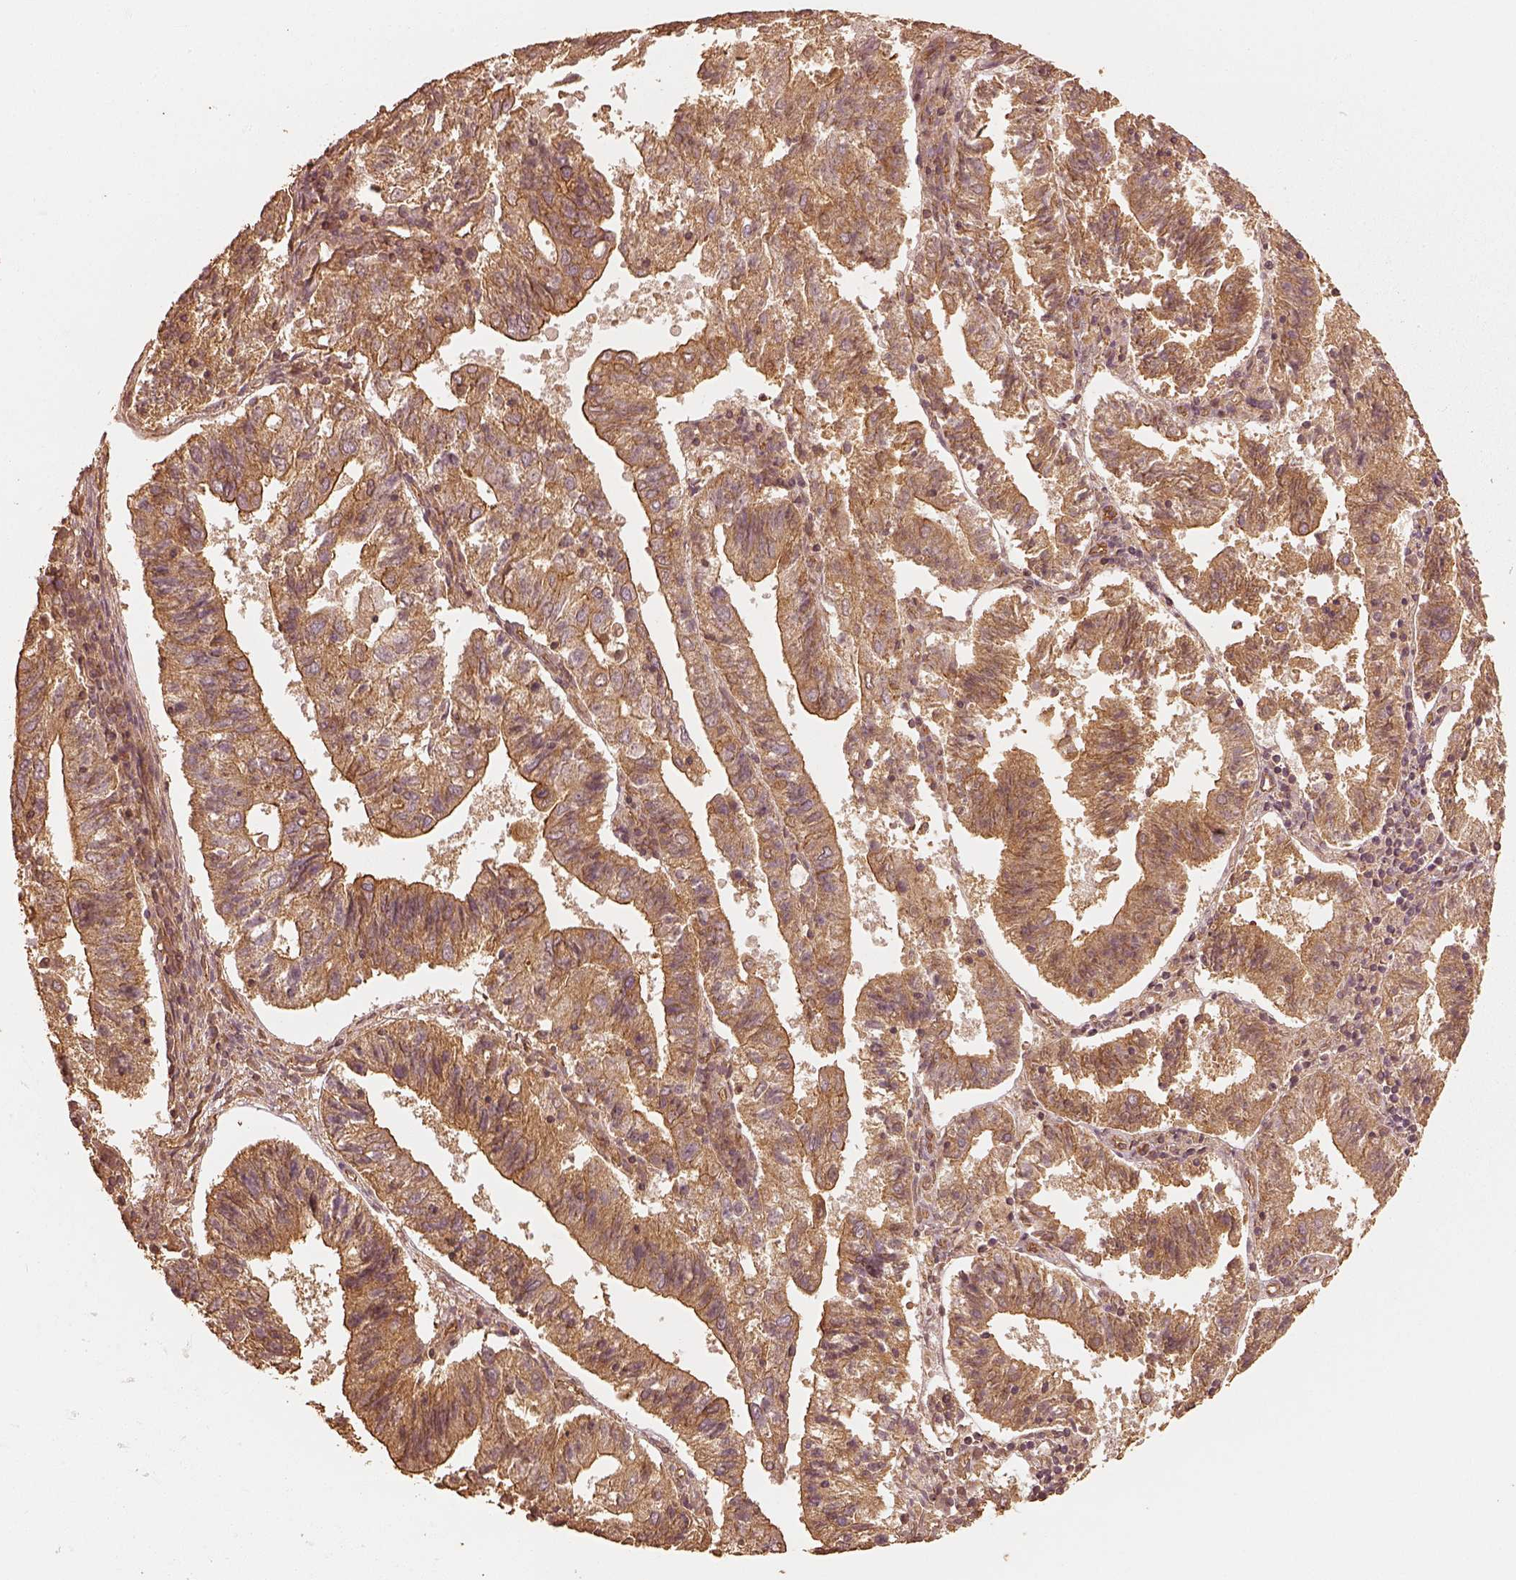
{"staining": {"intensity": "strong", "quantity": "25%-75%", "location": "cytoplasmic/membranous"}, "tissue": "endometrial cancer", "cell_type": "Tumor cells", "image_type": "cancer", "snomed": [{"axis": "morphology", "description": "Adenocarcinoma, NOS"}, {"axis": "topography", "description": "Endometrium"}], "caption": "Immunohistochemical staining of human adenocarcinoma (endometrial) shows high levels of strong cytoplasmic/membranous protein positivity in approximately 25%-75% of tumor cells. Using DAB (brown) and hematoxylin (blue) stains, captured at high magnification using brightfield microscopy.", "gene": "WDR7", "patient": {"sex": "female", "age": 82}}